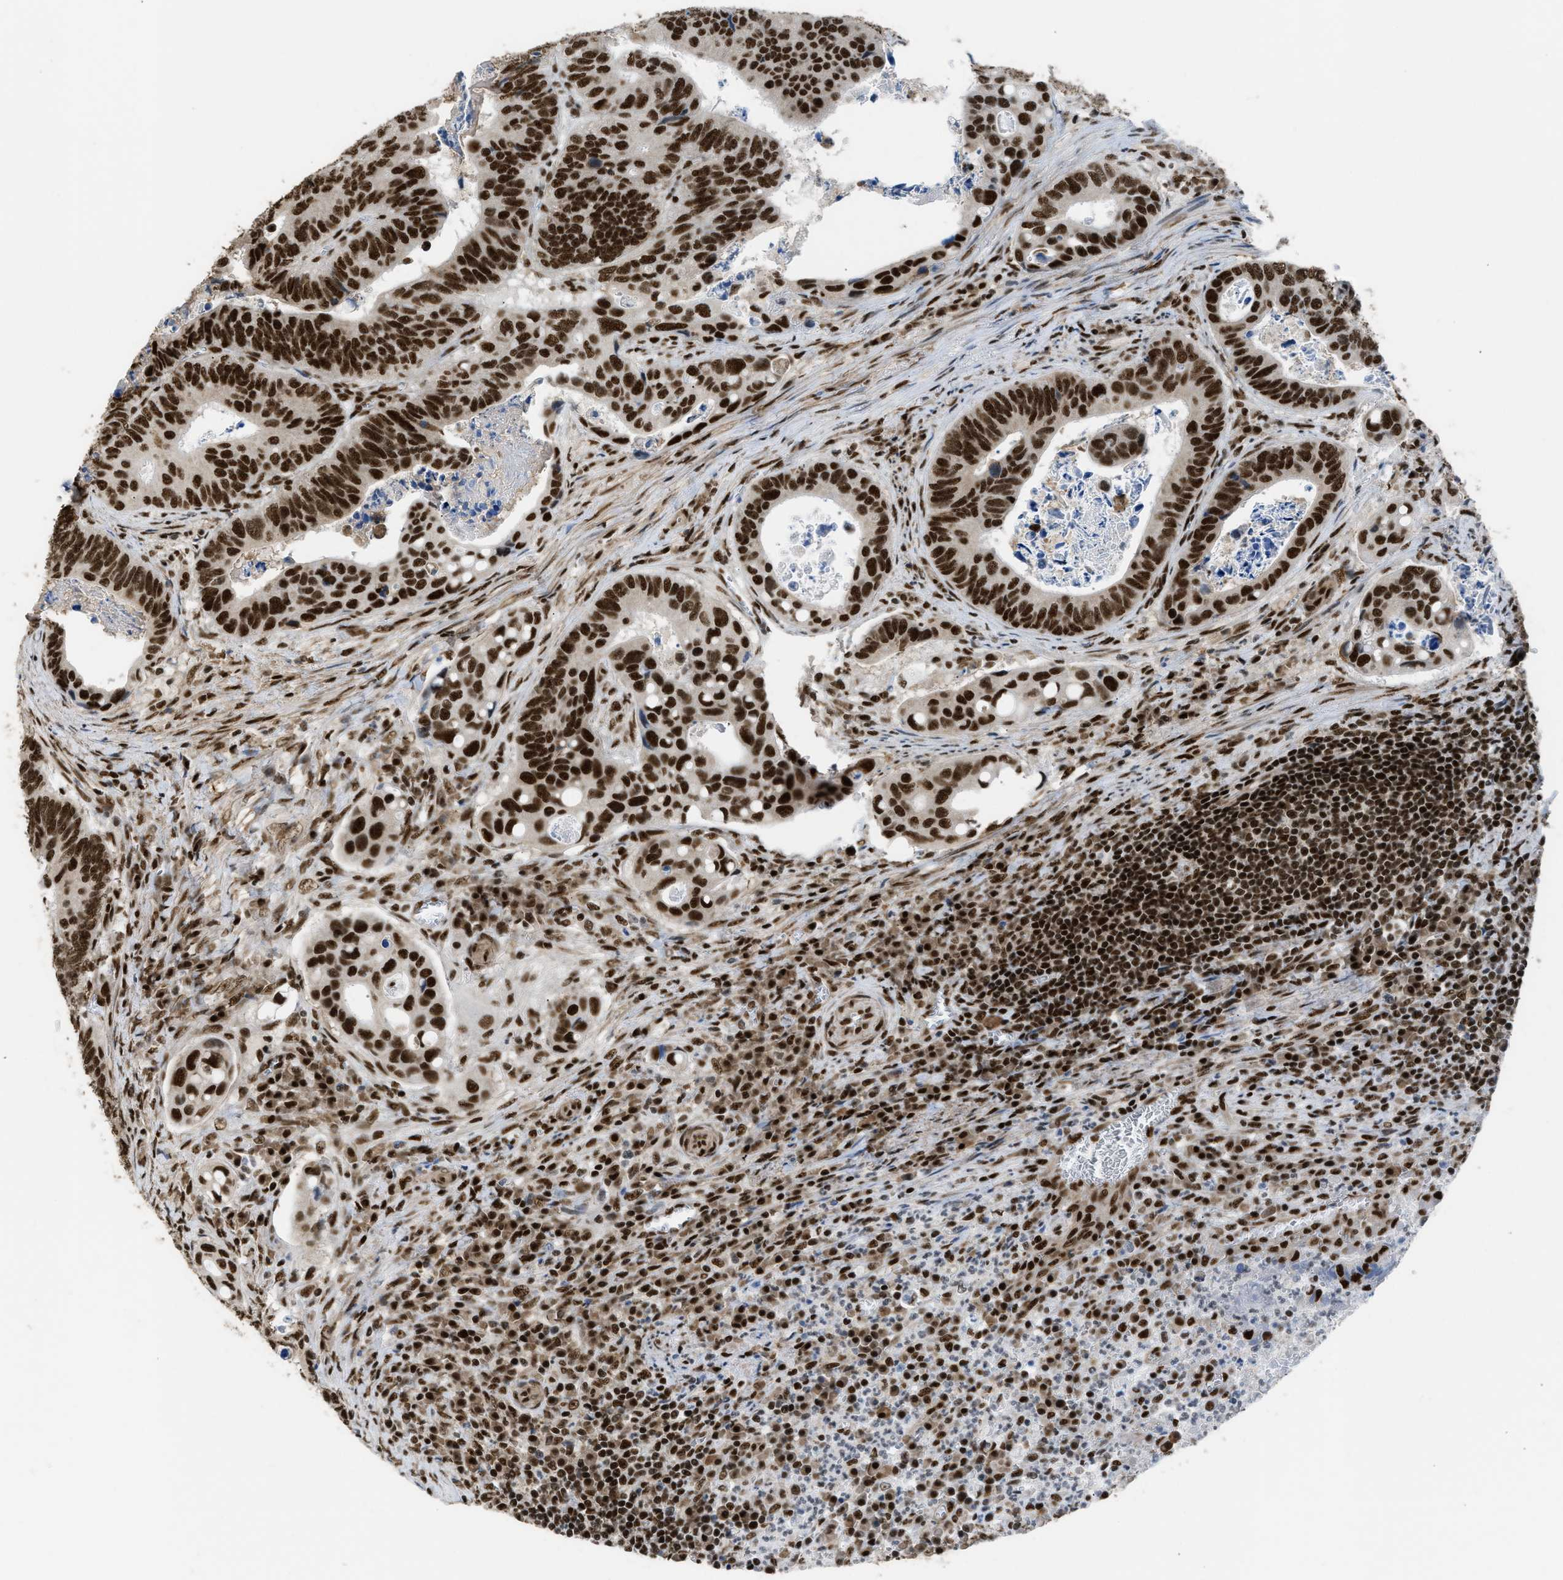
{"staining": {"intensity": "strong", "quantity": ">75%", "location": "nuclear"}, "tissue": "colorectal cancer", "cell_type": "Tumor cells", "image_type": "cancer", "snomed": [{"axis": "morphology", "description": "Inflammation, NOS"}, {"axis": "morphology", "description": "Adenocarcinoma, NOS"}, {"axis": "topography", "description": "Colon"}], "caption": "Colorectal cancer stained for a protein exhibits strong nuclear positivity in tumor cells.", "gene": "SCAF4", "patient": {"sex": "male", "age": 72}}